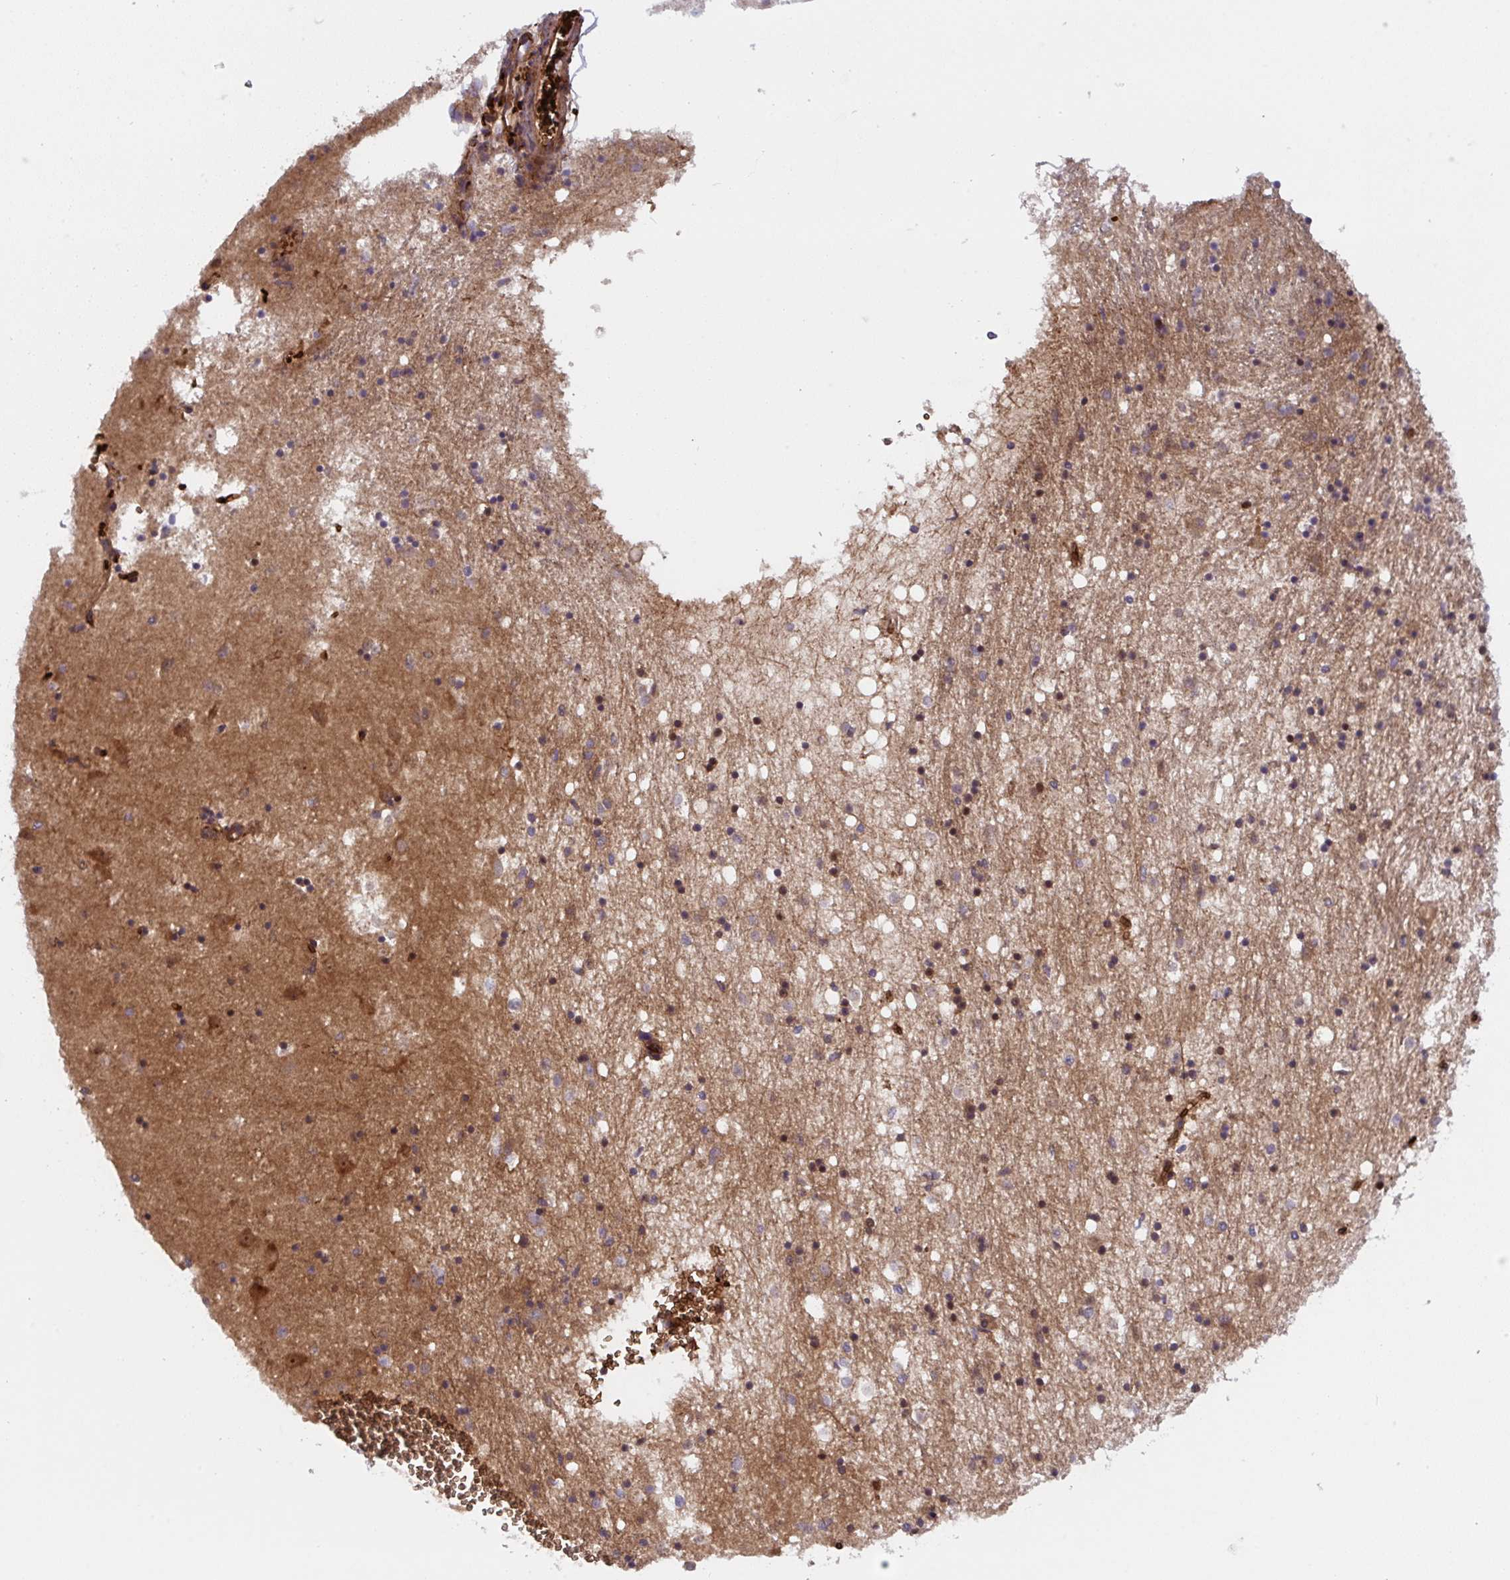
{"staining": {"intensity": "strong", "quantity": "25%-75%", "location": "cytoplasmic/membranous,nuclear"}, "tissue": "caudate", "cell_type": "Glial cells", "image_type": "normal", "snomed": [{"axis": "morphology", "description": "Normal tissue, NOS"}, {"axis": "topography", "description": "Lateral ventricle wall"}], "caption": "Immunohistochemistry (IHC) of unremarkable caudate reveals high levels of strong cytoplasmic/membranous,nuclear positivity in about 25%-75% of glial cells.", "gene": "APOBEC3D", "patient": {"sex": "male", "age": 58}}